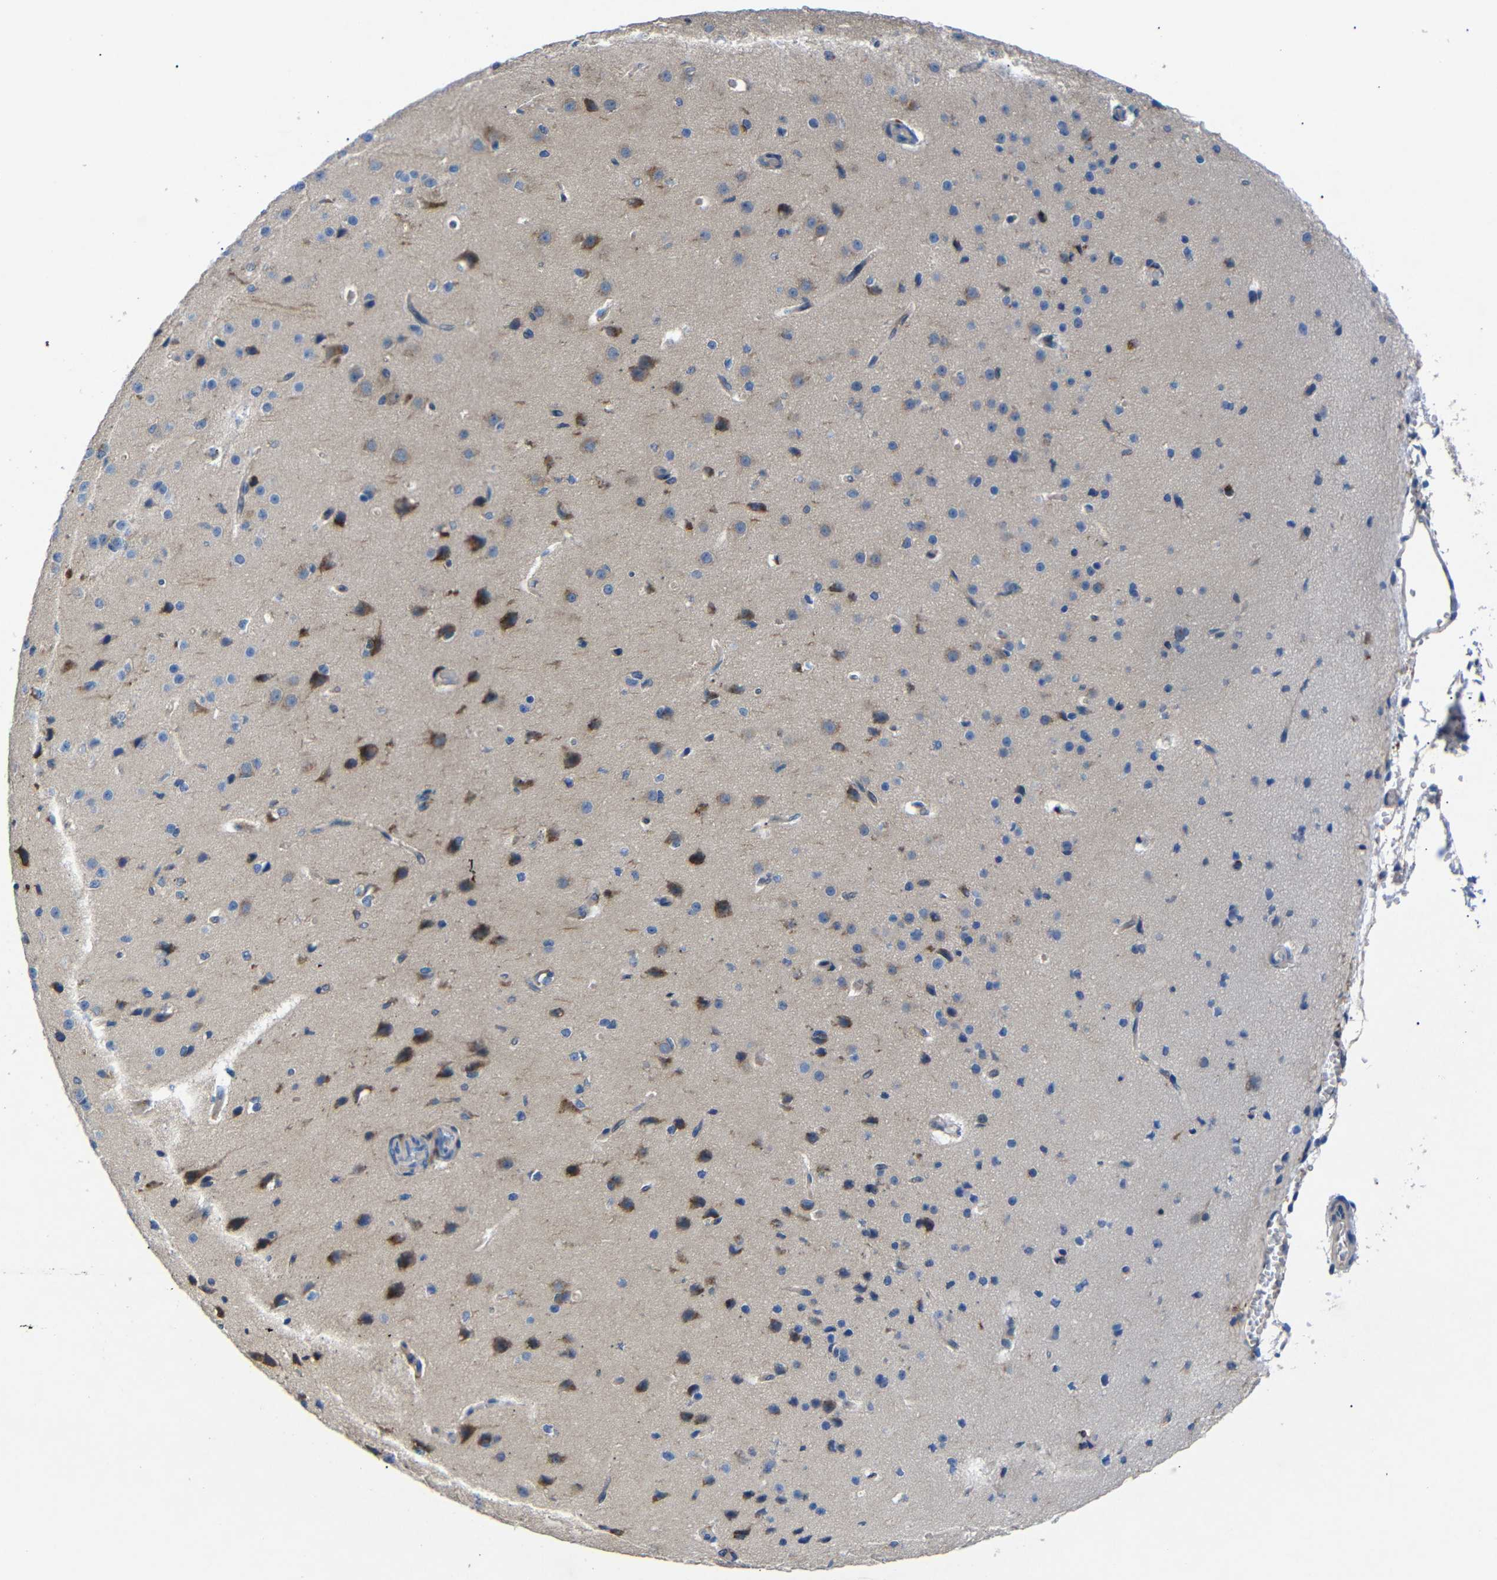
{"staining": {"intensity": "negative", "quantity": "none", "location": "none"}, "tissue": "cerebral cortex", "cell_type": "Endothelial cells", "image_type": "normal", "snomed": [{"axis": "morphology", "description": "Normal tissue, NOS"}, {"axis": "morphology", "description": "Developmental malformation"}, {"axis": "topography", "description": "Cerebral cortex"}], "caption": "The micrograph shows no significant staining in endothelial cells of cerebral cortex.", "gene": "SDCBP", "patient": {"sex": "female", "age": 30}}